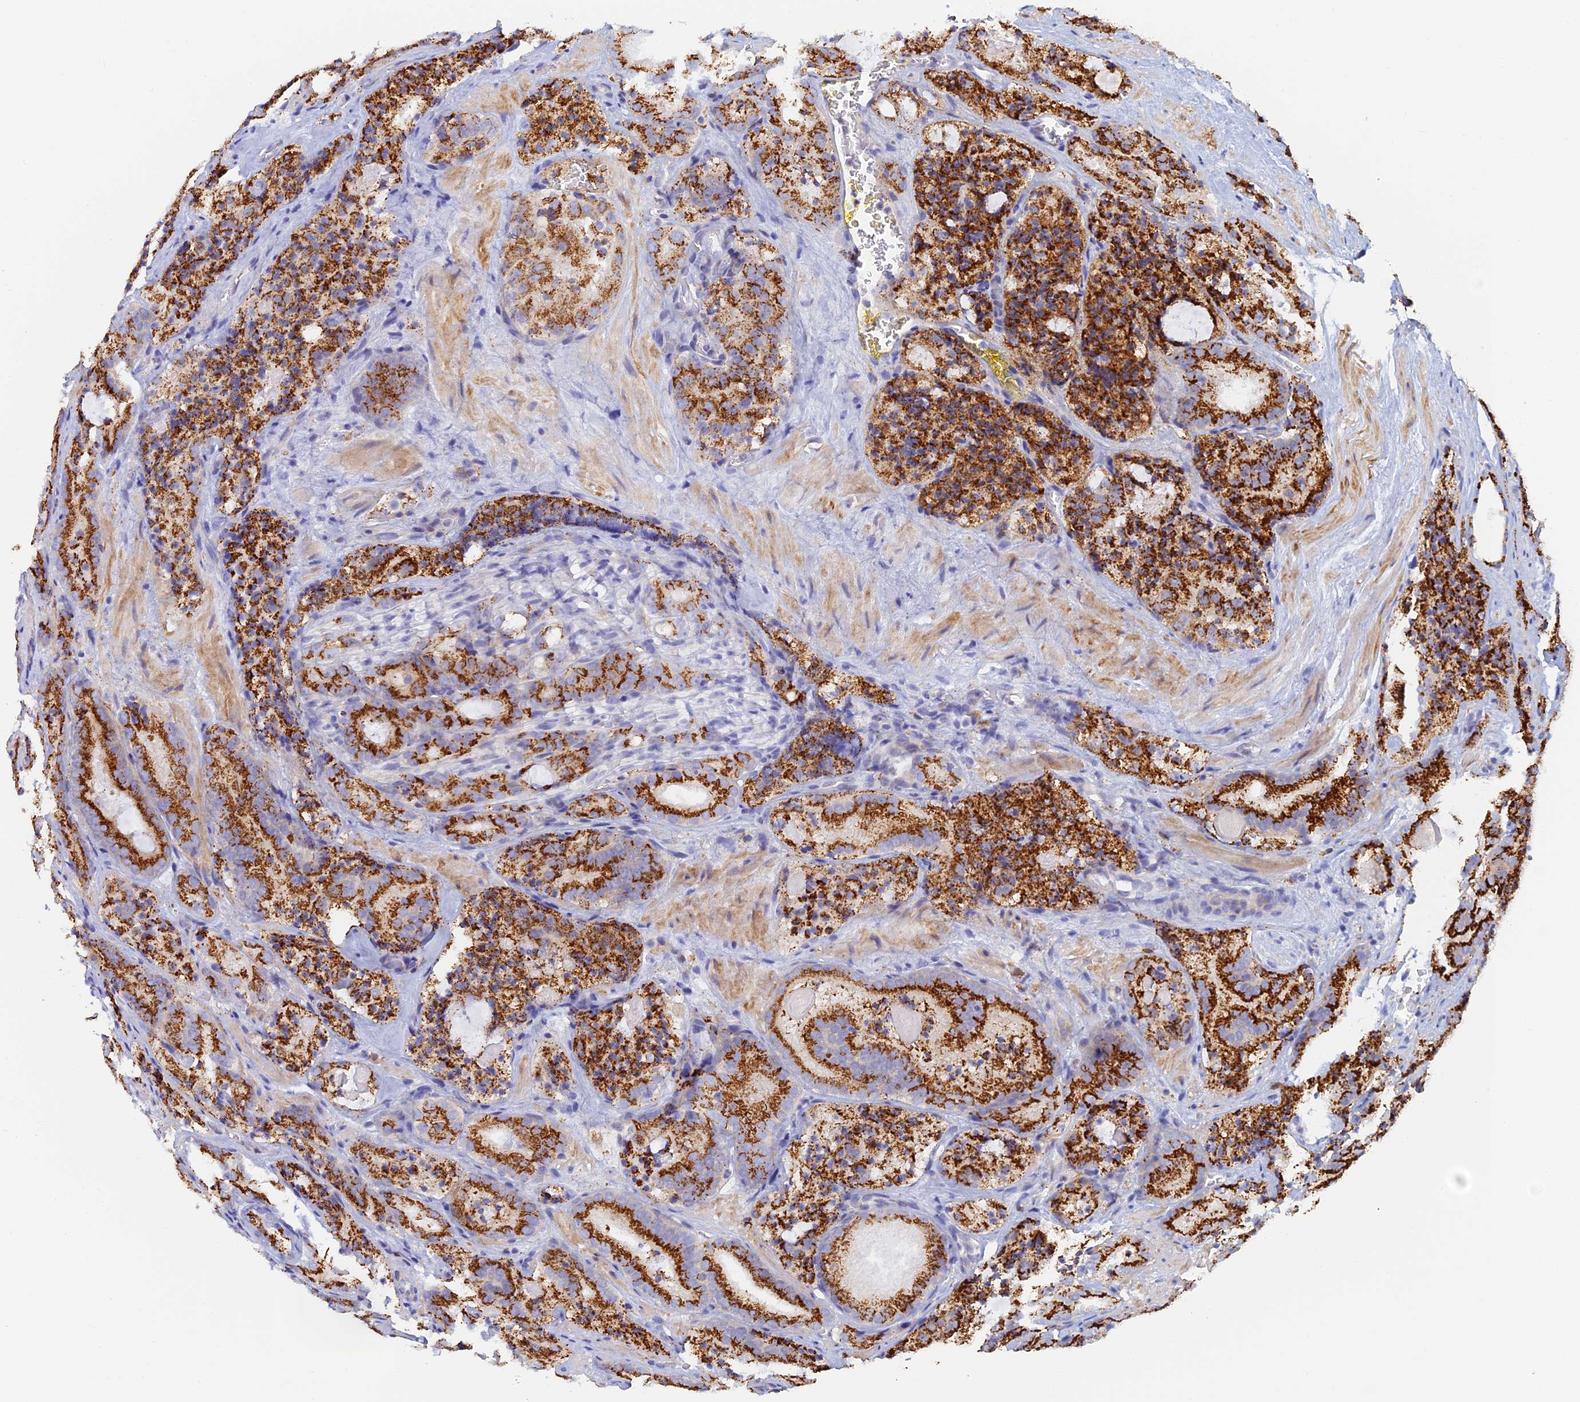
{"staining": {"intensity": "strong", "quantity": ">75%", "location": "cytoplasmic/membranous"}, "tissue": "prostate cancer", "cell_type": "Tumor cells", "image_type": "cancer", "snomed": [{"axis": "morphology", "description": "Adenocarcinoma, High grade"}, {"axis": "topography", "description": "Prostate"}], "caption": "Protein staining by IHC exhibits strong cytoplasmic/membranous positivity in about >75% of tumor cells in adenocarcinoma (high-grade) (prostate). The staining was performed using DAB (3,3'-diaminobenzidine) to visualize the protein expression in brown, while the nuclei were stained in blue with hematoxylin (Magnification: 20x).", "gene": "SLC24A3", "patient": {"sex": "male", "age": 57}}